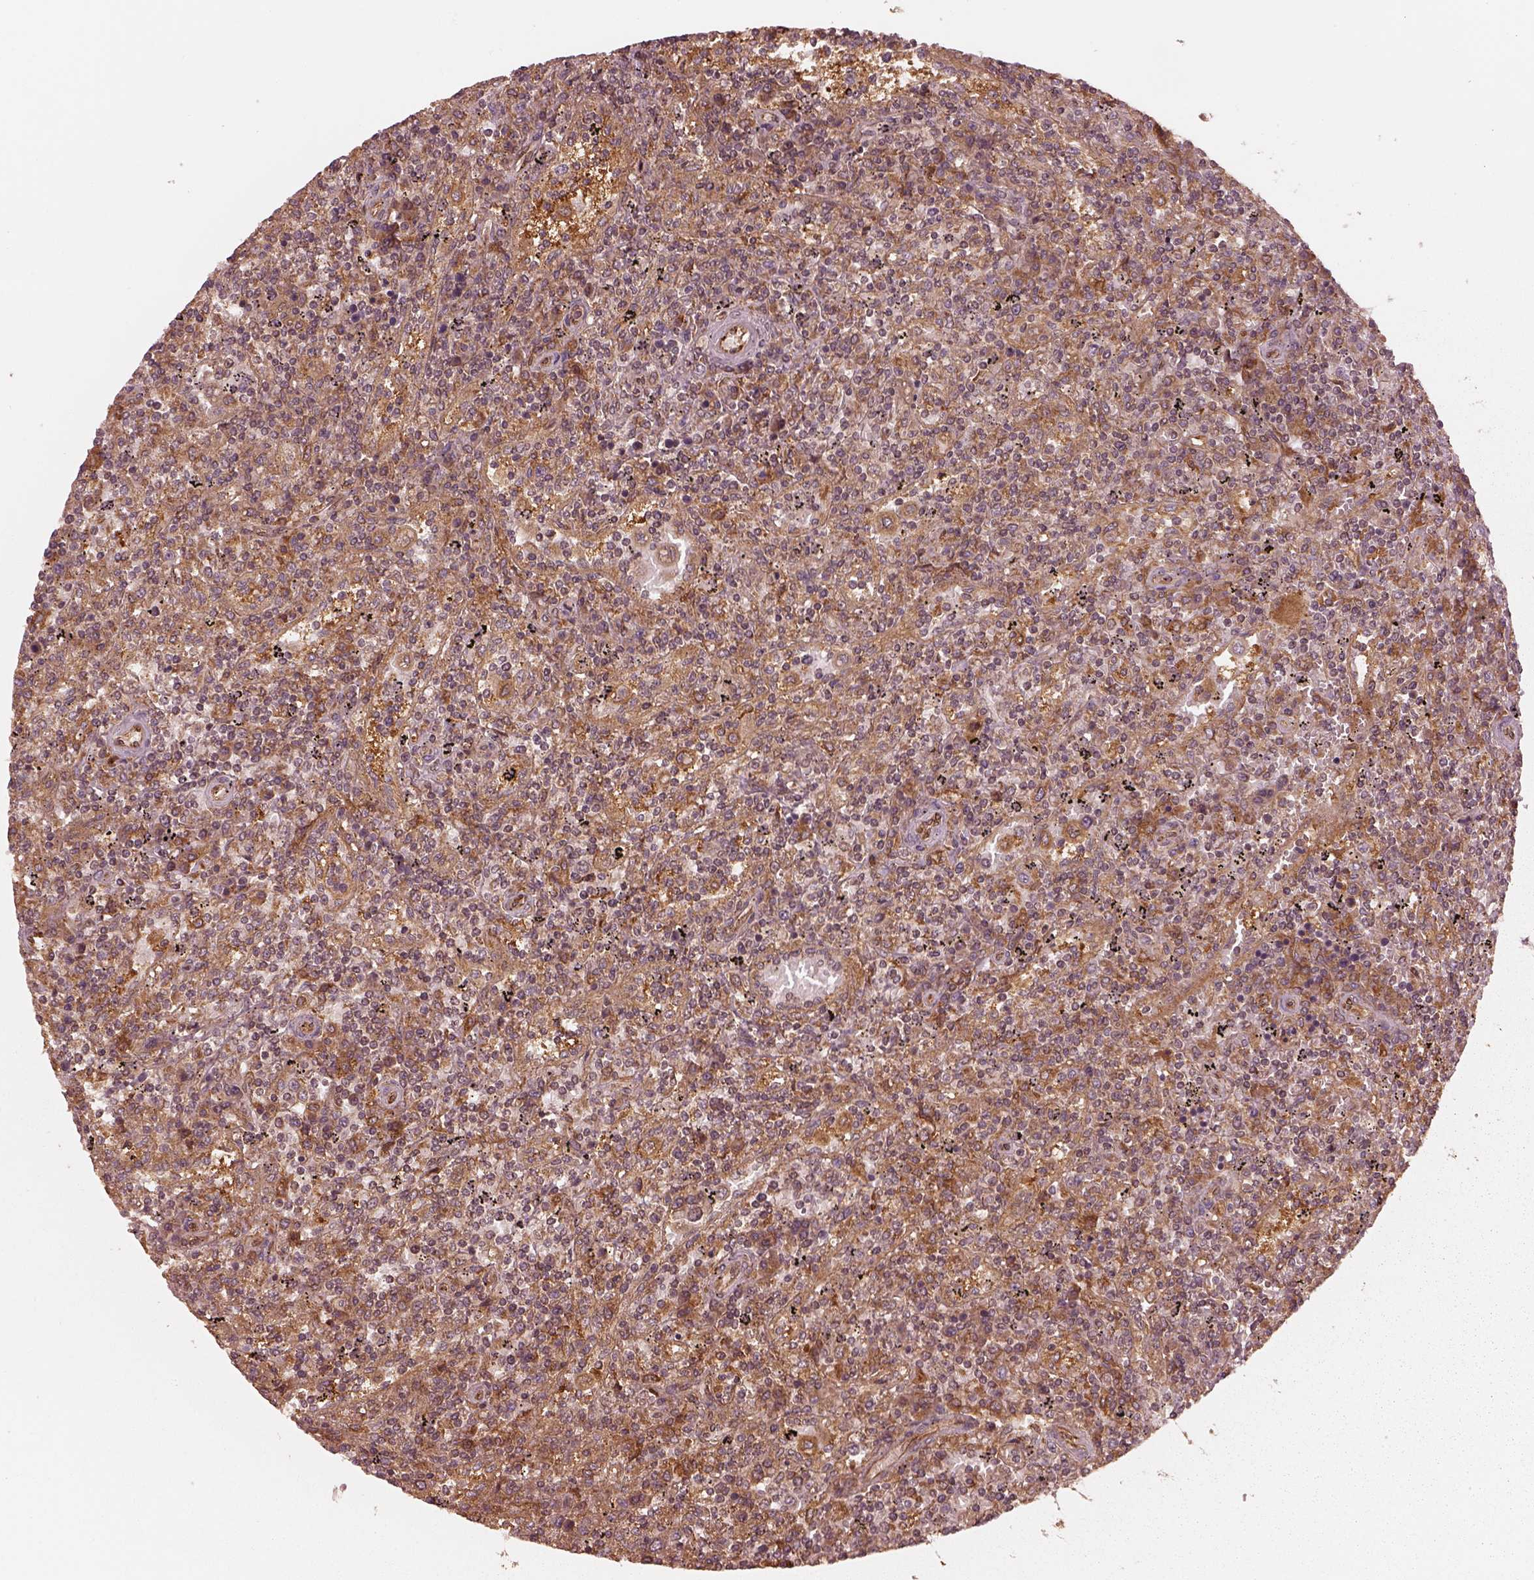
{"staining": {"intensity": "moderate", "quantity": ">75%", "location": "cytoplasmic/membranous"}, "tissue": "lymphoma", "cell_type": "Tumor cells", "image_type": "cancer", "snomed": [{"axis": "morphology", "description": "Malignant lymphoma, non-Hodgkin's type, Low grade"}, {"axis": "topography", "description": "Spleen"}], "caption": "Immunohistochemistry (IHC) (DAB (3,3'-diaminobenzidine)) staining of low-grade malignant lymphoma, non-Hodgkin's type shows moderate cytoplasmic/membranous protein positivity in about >75% of tumor cells. (DAB = brown stain, brightfield microscopy at high magnification).", "gene": "AGPAT1", "patient": {"sex": "male", "age": 62}}